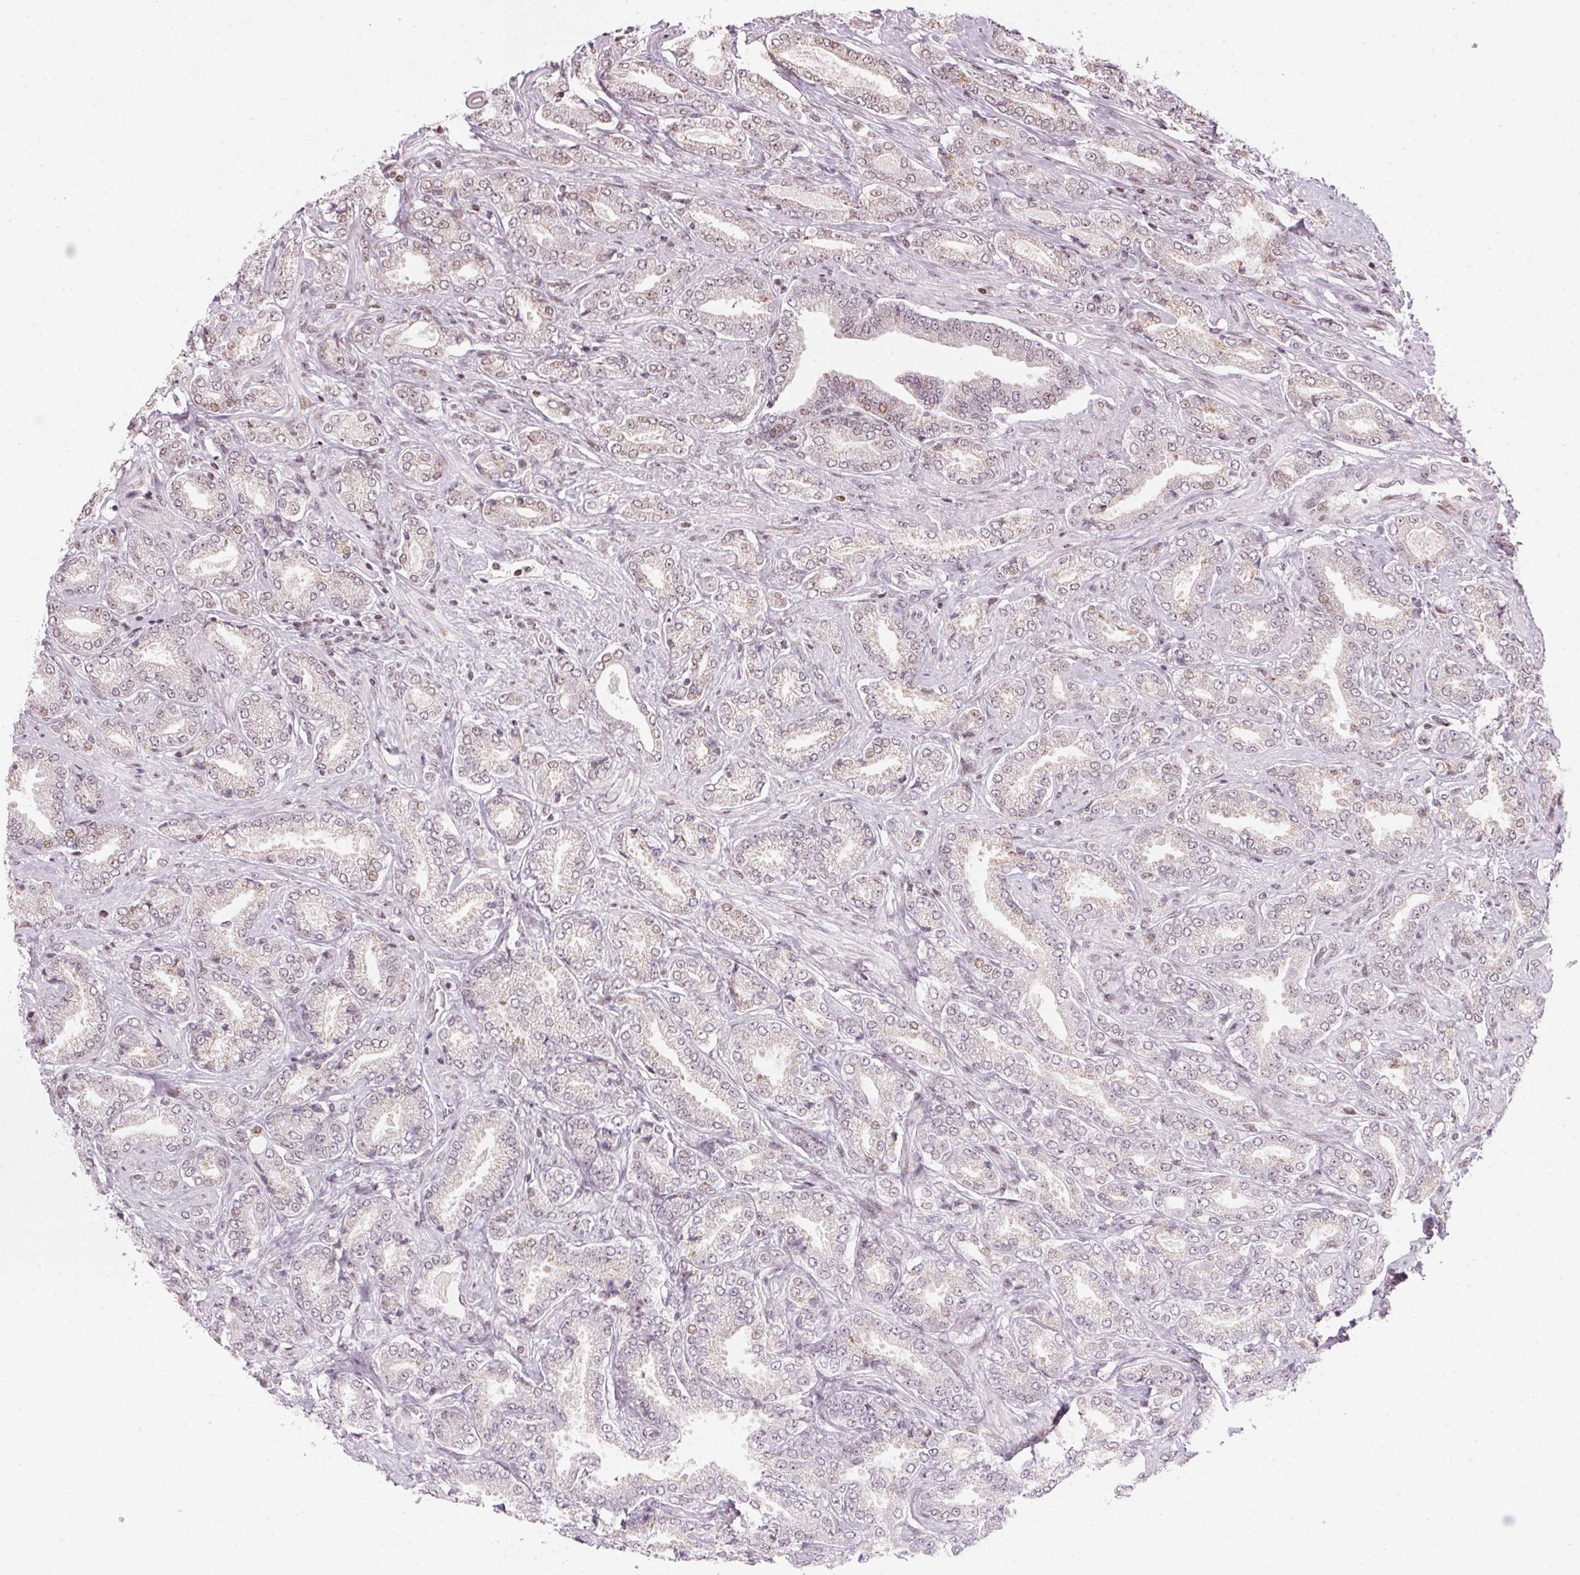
{"staining": {"intensity": "weak", "quantity": "<25%", "location": "nuclear"}, "tissue": "prostate cancer", "cell_type": "Tumor cells", "image_type": "cancer", "snomed": [{"axis": "morphology", "description": "Adenocarcinoma, NOS"}, {"axis": "topography", "description": "Prostate"}], "caption": "Immunohistochemistry (IHC) micrograph of neoplastic tissue: adenocarcinoma (prostate) stained with DAB (3,3'-diaminobenzidine) shows no significant protein expression in tumor cells.", "gene": "KAT6A", "patient": {"sex": "male", "age": 64}}